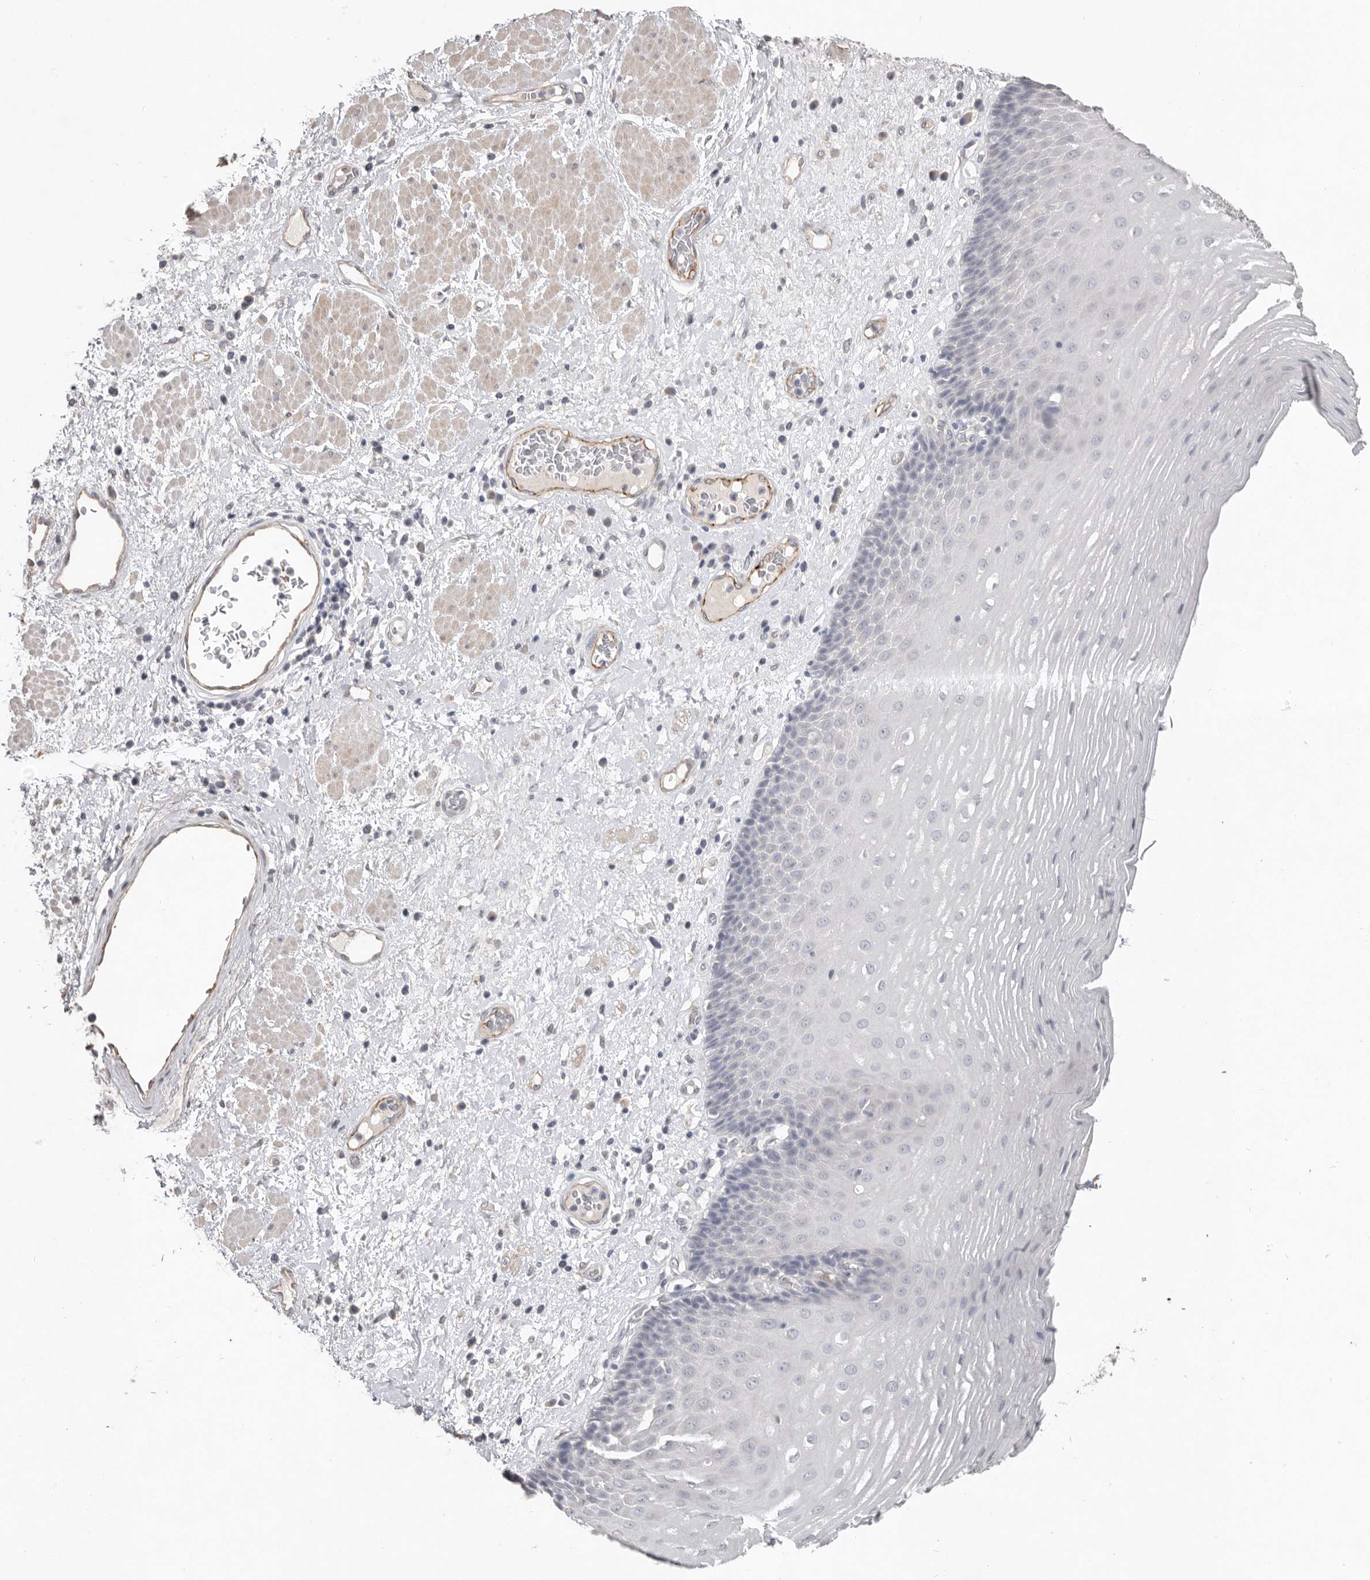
{"staining": {"intensity": "negative", "quantity": "none", "location": "none"}, "tissue": "esophagus", "cell_type": "Squamous epithelial cells", "image_type": "normal", "snomed": [{"axis": "morphology", "description": "Normal tissue, NOS"}, {"axis": "morphology", "description": "Adenocarcinoma, NOS"}, {"axis": "topography", "description": "Esophagus"}], "caption": "A high-resolution histopathology image shows immunohistochemistry (IHC) staining of benign esophagus, which displays no significant staining in squamous epithelial cells.", "gene": "ZYG11B", "patient": {"sex": "male", "age": 62}}